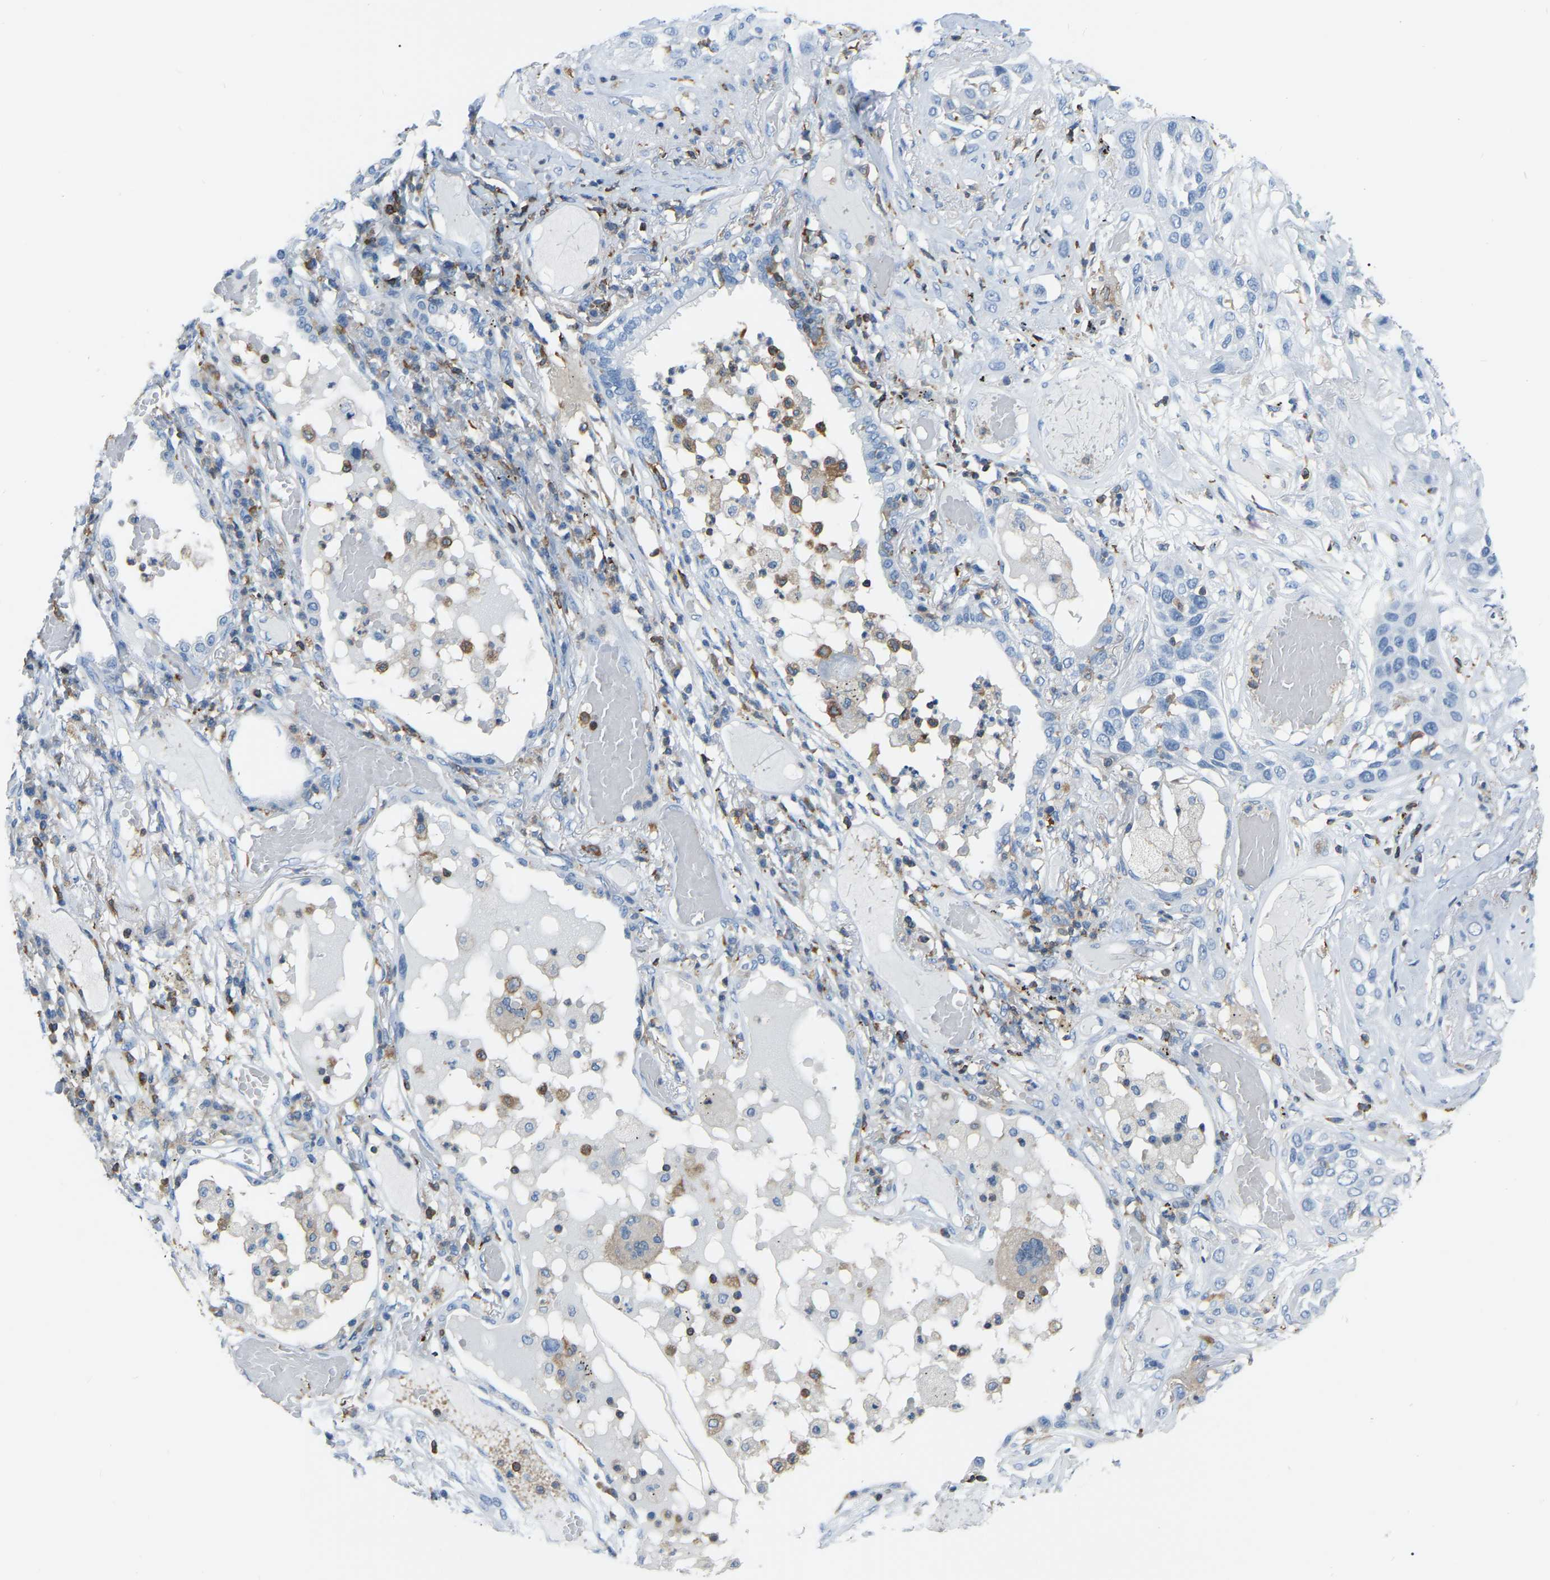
{"staining": {"intensity": "negative", "quantity": "none", "location": "none"}, "tissue": "lung cancer", "cell_type": "Tumor cells", "image_type": "cancer", "snomed": [{"axis": "morphology", "description": "Squamous cell carcinoma, NOS"}, {"axis": "topography", "description": "Lung"}], "caption": "An immunohistochemistry micrograph of squamous cell carcinoma (lung) is shown. There is no staining in tumor cells of squamous cell carcinoma (lung).", "gene": "ARHGAP45", "patient": {"sex": "male", "age": 71}}